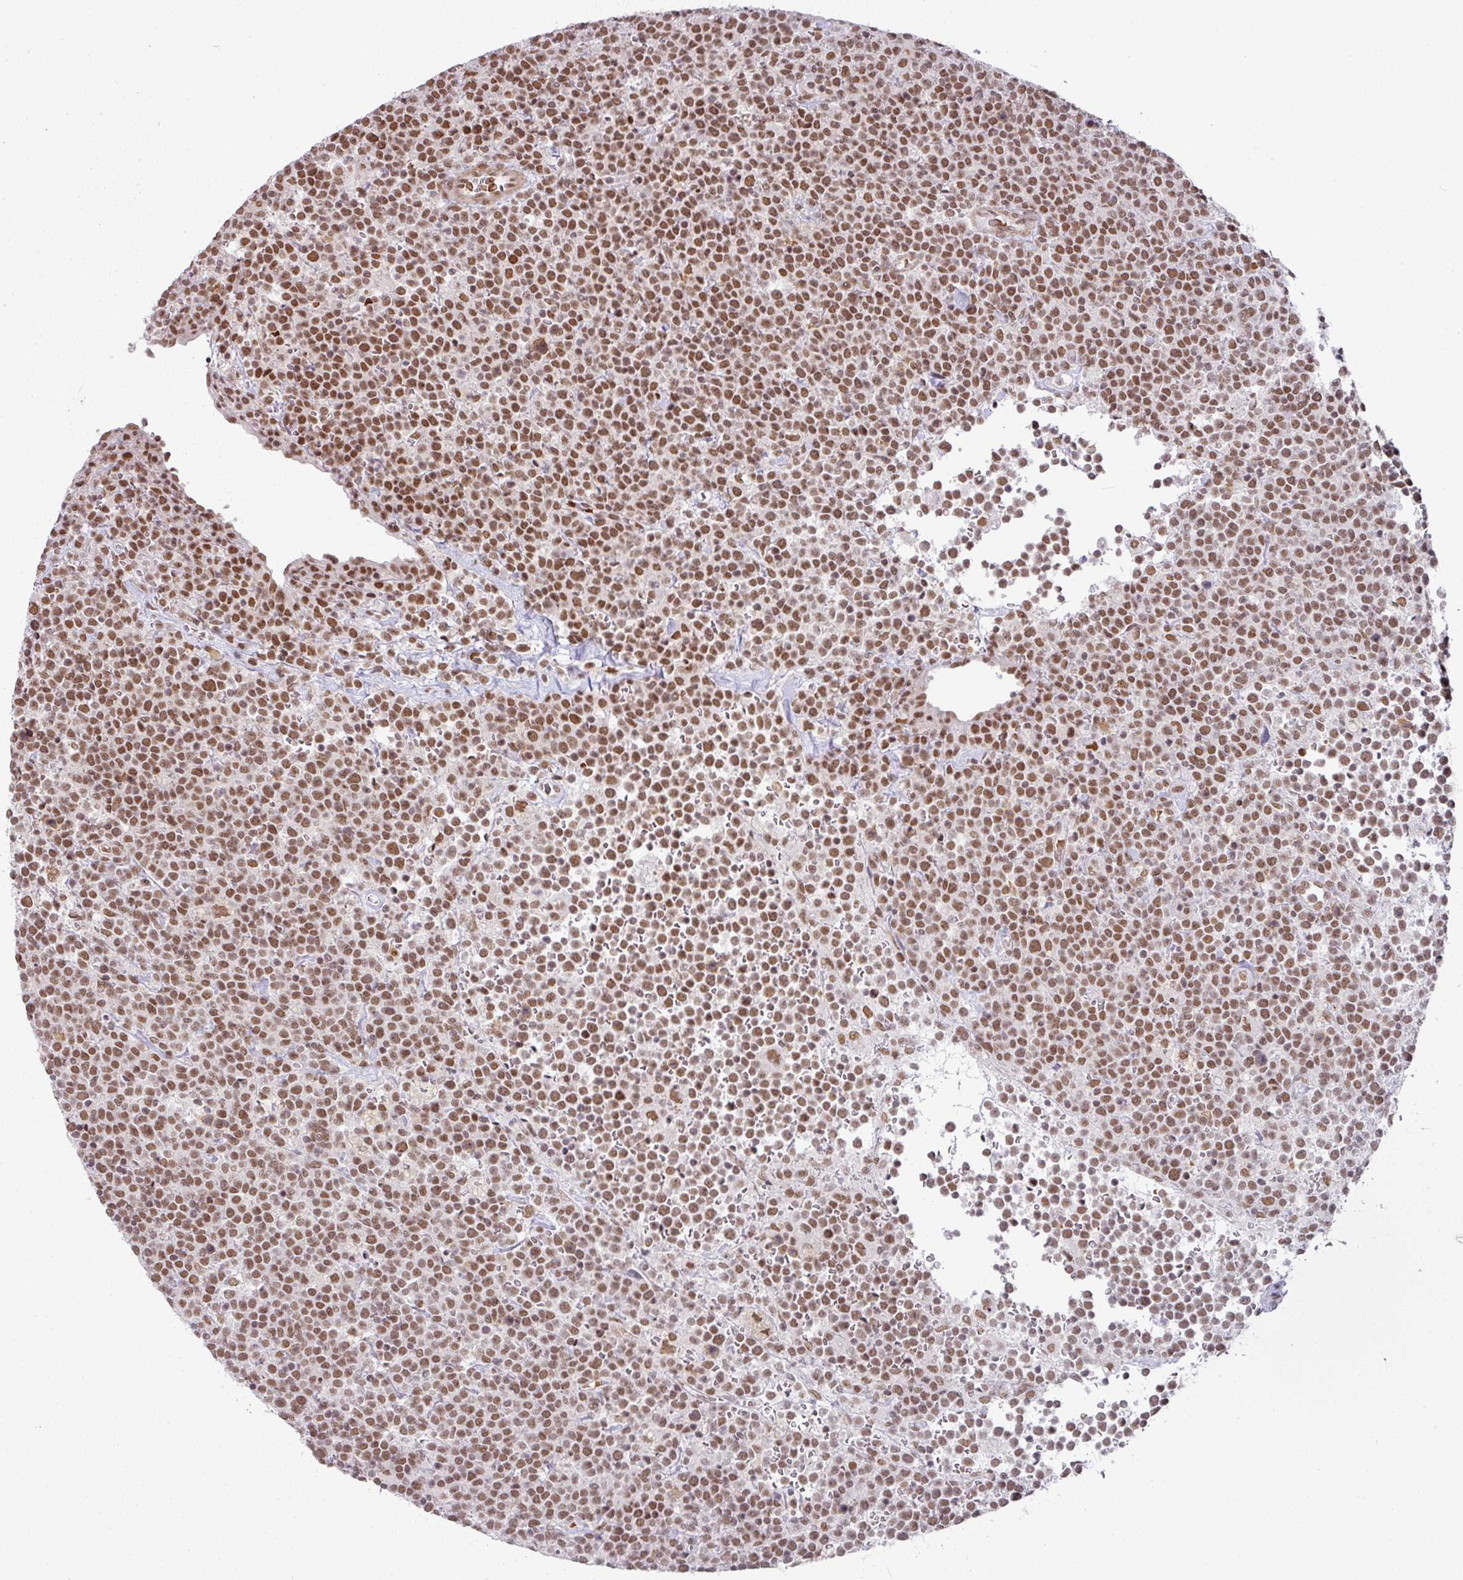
{"staining": {"intensity": "moderate", "quantity": ">75%", "location": "nuclear"}, "tissue": "lymphoma", "cell_type": "Tumor cells", "image_type": "cancer", "snomed": [{"axis": "morphology", "description": "Malignant lymphoma, non-Hodgkin's type, High grade"}, {"axis": "topography", "description": "Lymph node"}], "caption": "Protein staining of lymphoma tissue exhibits moderate nuclear positivity in about >75% of tumor cells.", "gene": "NCOA5", "patient": {"sex": "male", "age": 61}}